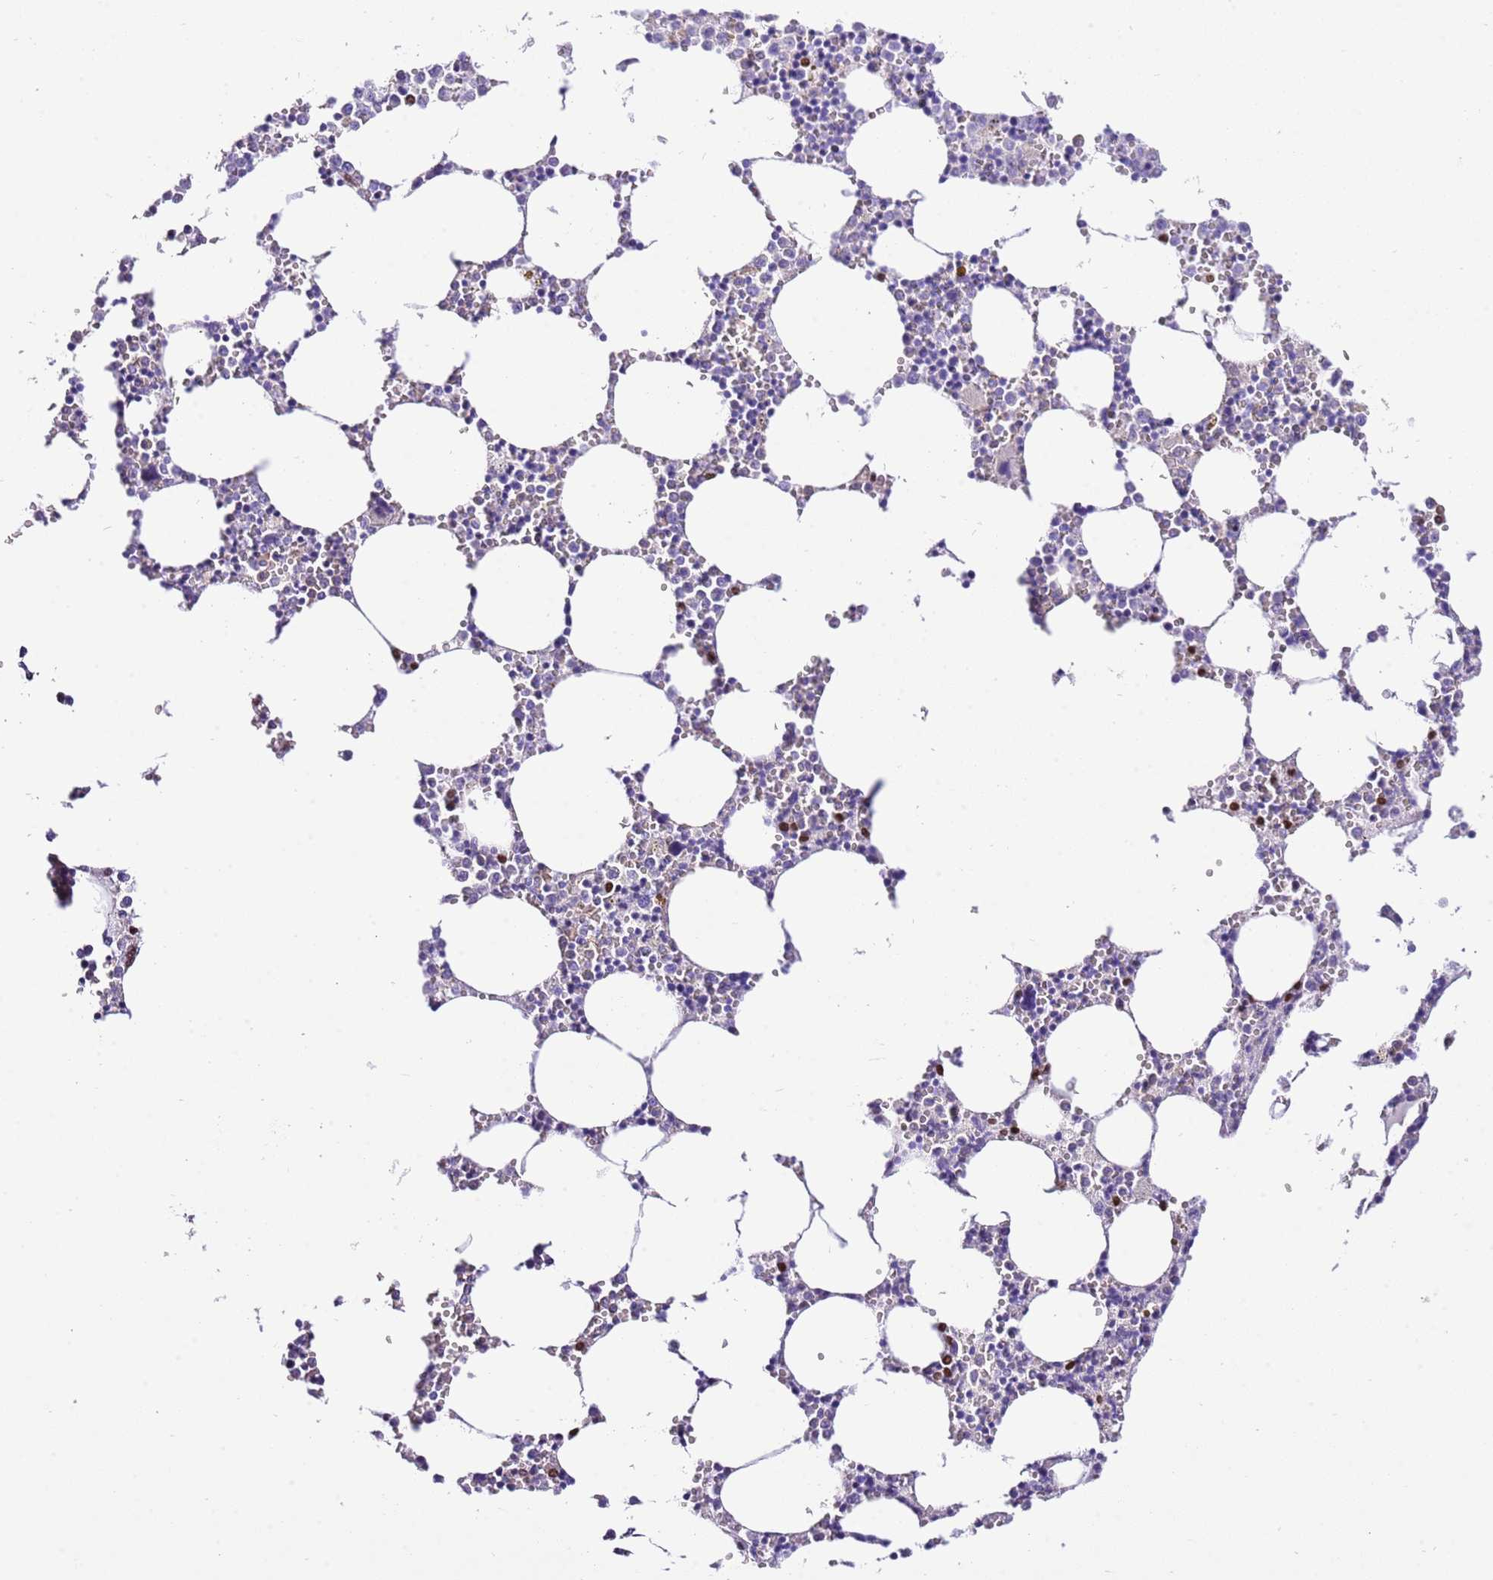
{"staining": {"intensity": "strong", "quantity": "<25%", "location": "nuclear"}, "tissue": "bone marrow", "cell_type": "Hematopoietic cells", "image_type": "normal", "snomed": [{"axis": "morphology", "description": "Normal tissue, NOS"}, {"axis": "topography", "description": "Bone marrow"}], "caption": "Protein analysis of normal bone marrow exhibits strong nuclear positivity in about <25% of hematopoietic cells.", "gene": "BHLHA15", "patient": {"sex": "female", "age": 64}}